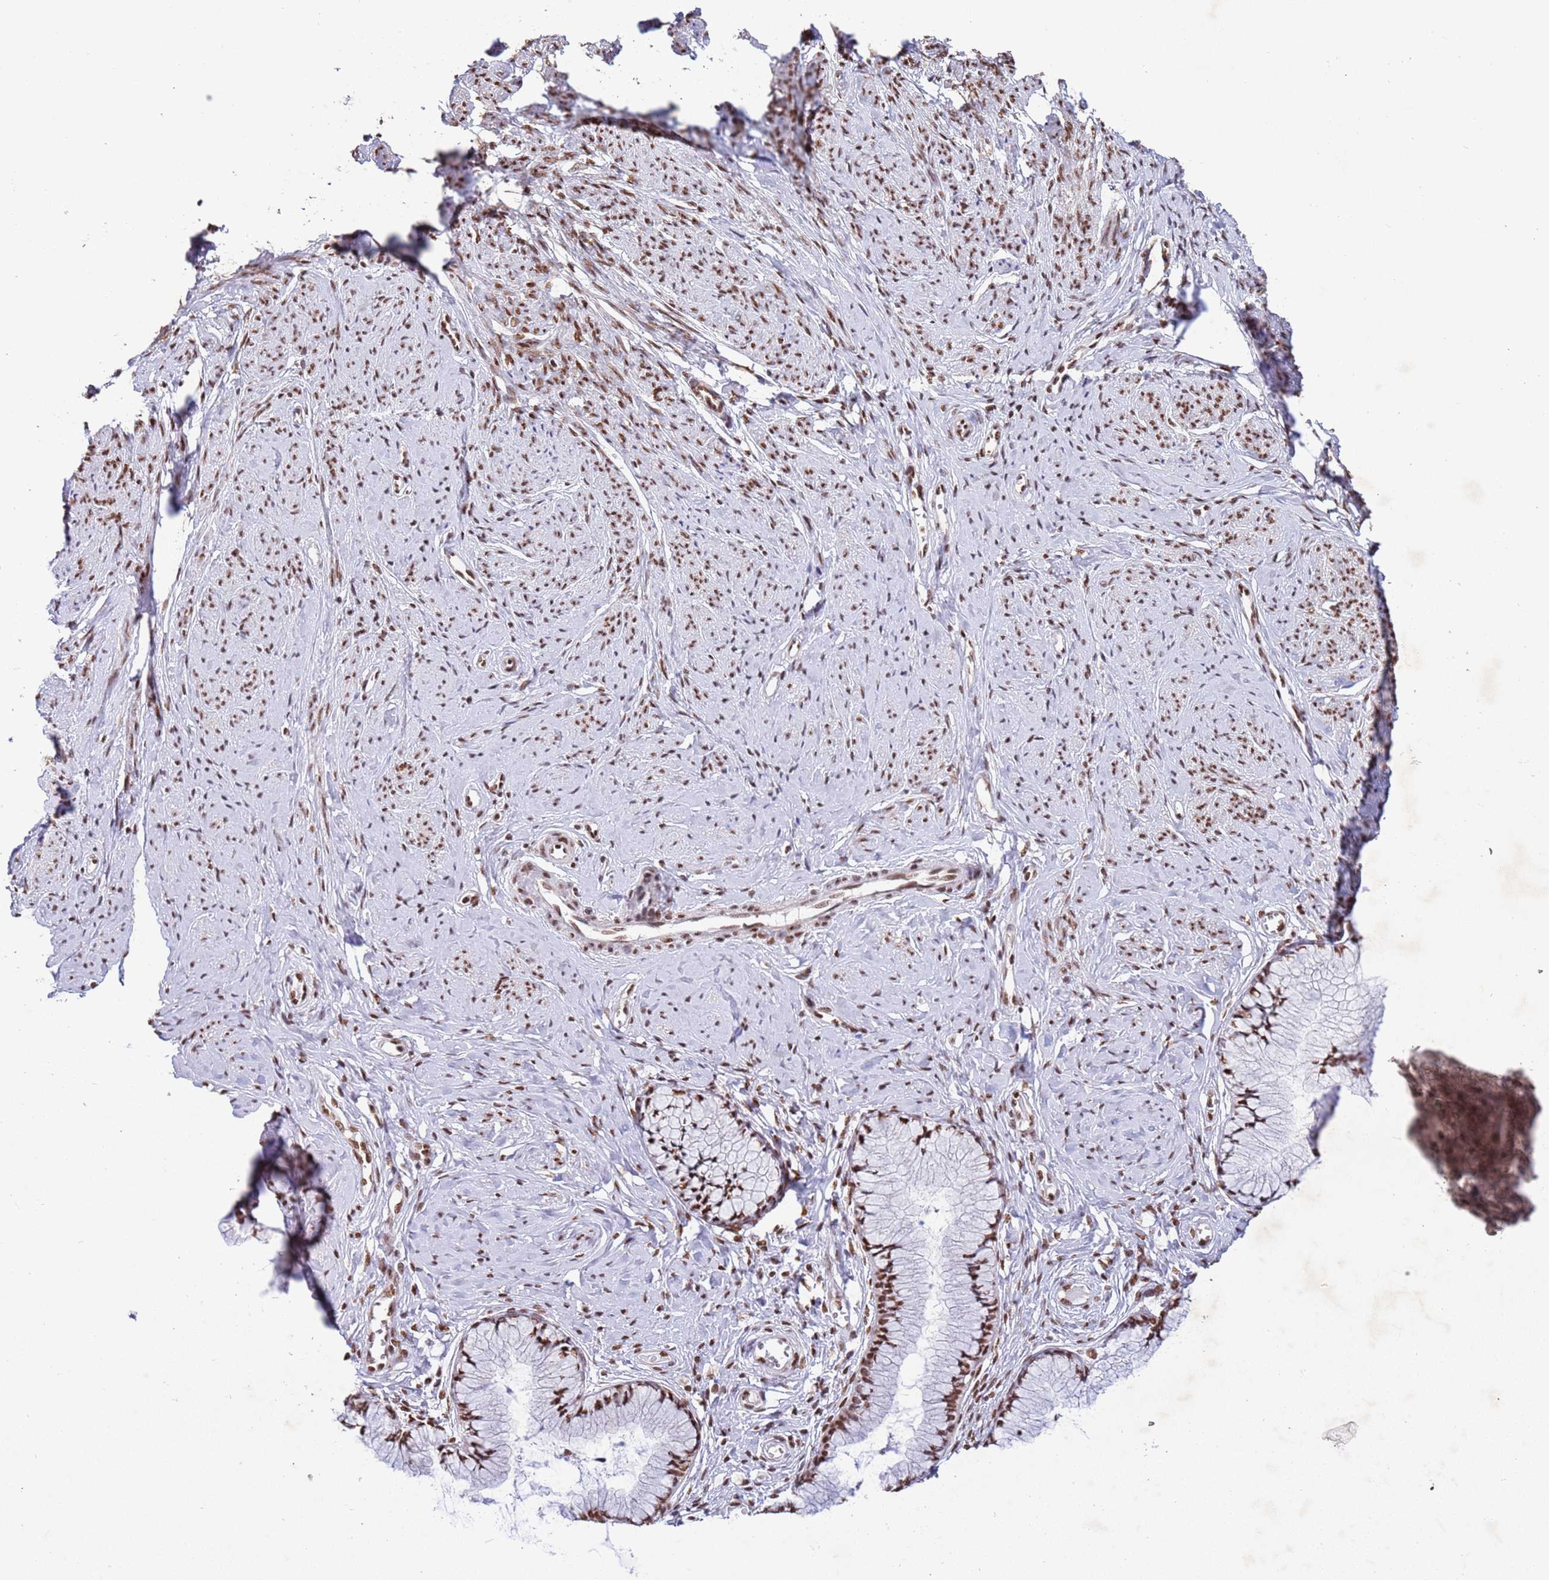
{"staining": {"intensity": "strong", "quantity": ">75%", "location": "nuclear"}, "tissue": "cervix", "cell_type": "Glandular cells", "image_type": "normal", "snomed": [{"axis": "morphology", "description": "Normal tissue, NOS"}, {"axis": "topography", "description": "Cervix"}], "caption": "Immunohistochemistry (IHC) staining of unremarkable cervix, which shows high levels of strong nuclear expression in about >75% of glandular cells indicating strong nuclear protein positivity. The staining was performed using DAB (brown) for protein detection and nuclei were counterstained in hematoxylin (blue).", "gene": "ESF1", "patient": {"sex": "female", "age": 42}}